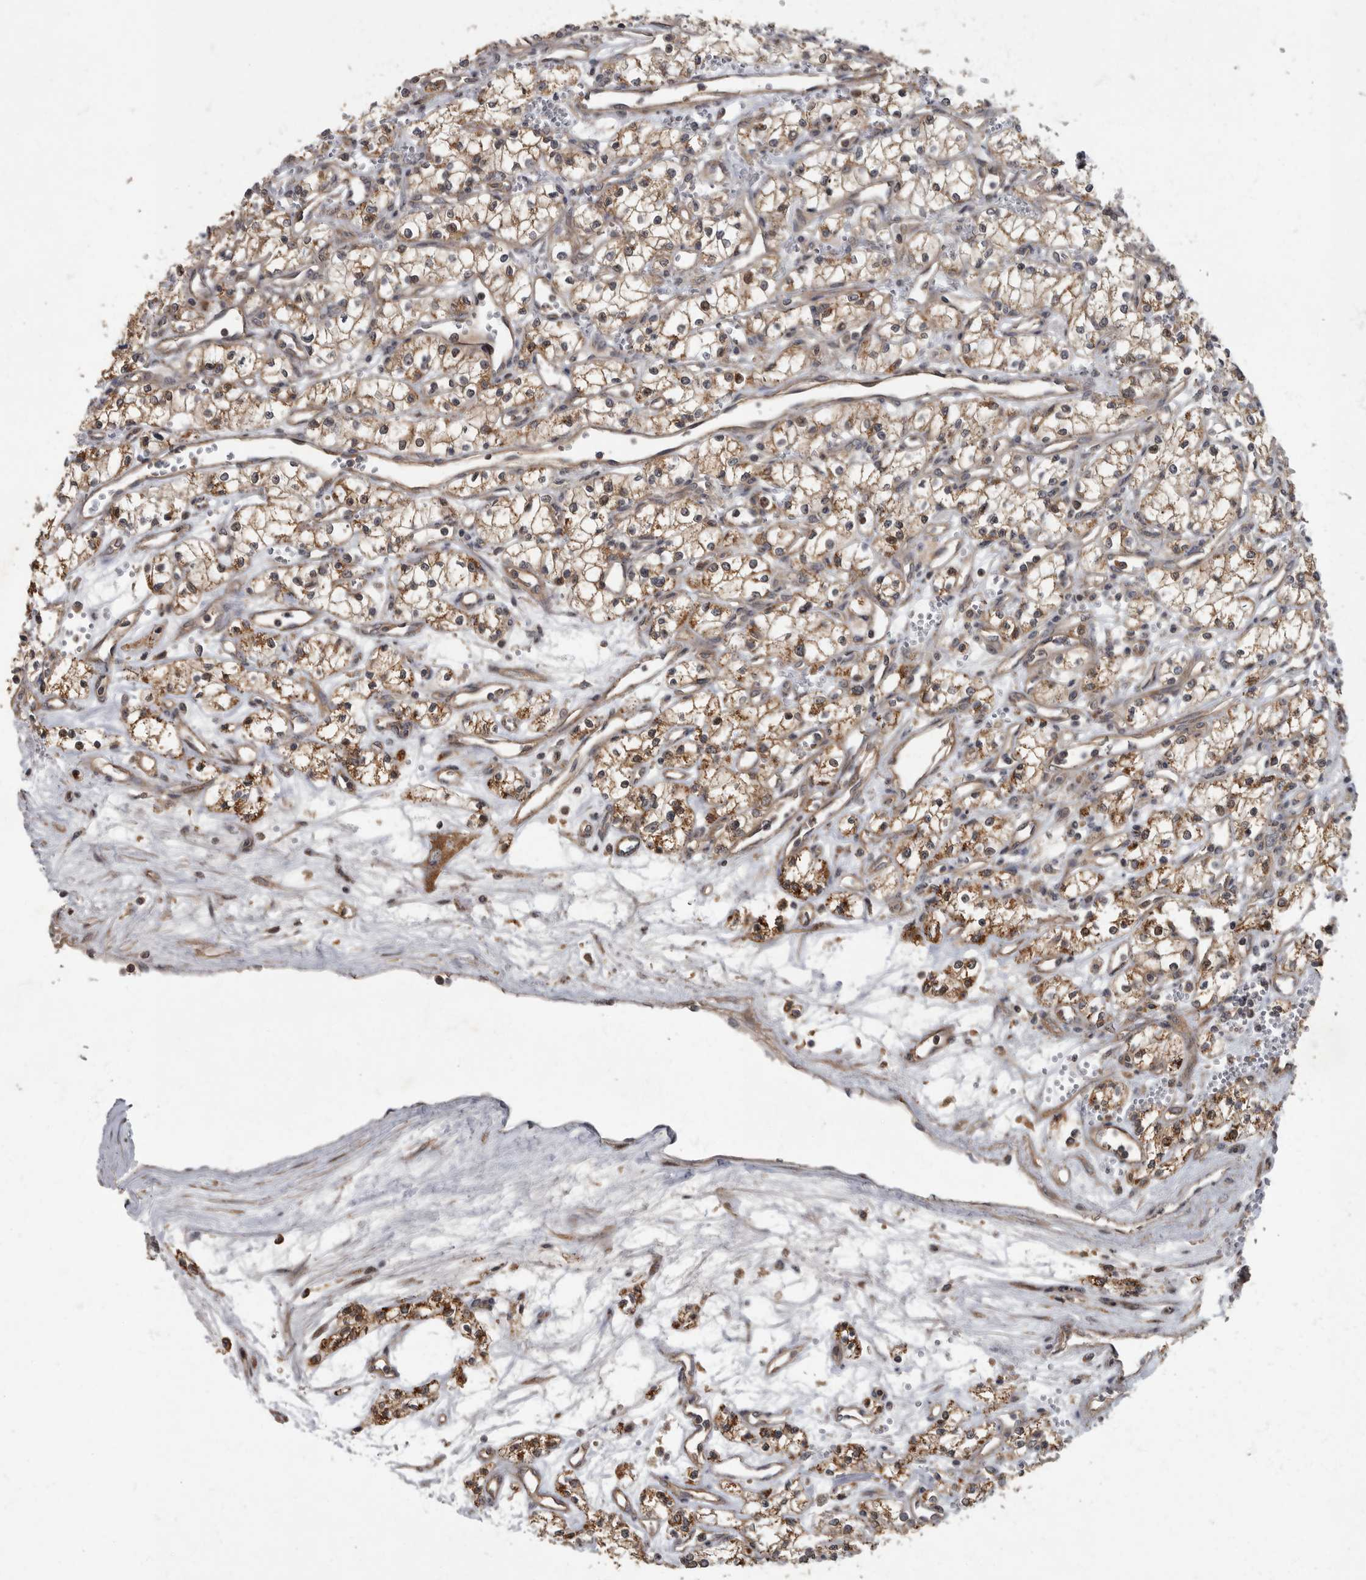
{"staining": {"intensity": "moderate", "quantity": ">75%", "location": "cytoplasmic/membranous"}, "tissue": "renal cancer", "cell_type": "Tumor cells", "image_type": "cancer", "snomed": [{"axis": "morphology", "description": "Adenocarcinoma, NOS"}, {"axis": "topography", "description": "Kidney"}], "caption": "Immunohistochemistry (IHC) of human adenocarcinoma (renal) shows medium levels of moderate cytoplasmic/membranous expression in about >75% of tumor cells.", "gene": "IQCK", "patient": {"sex": "male", "age": 59}}